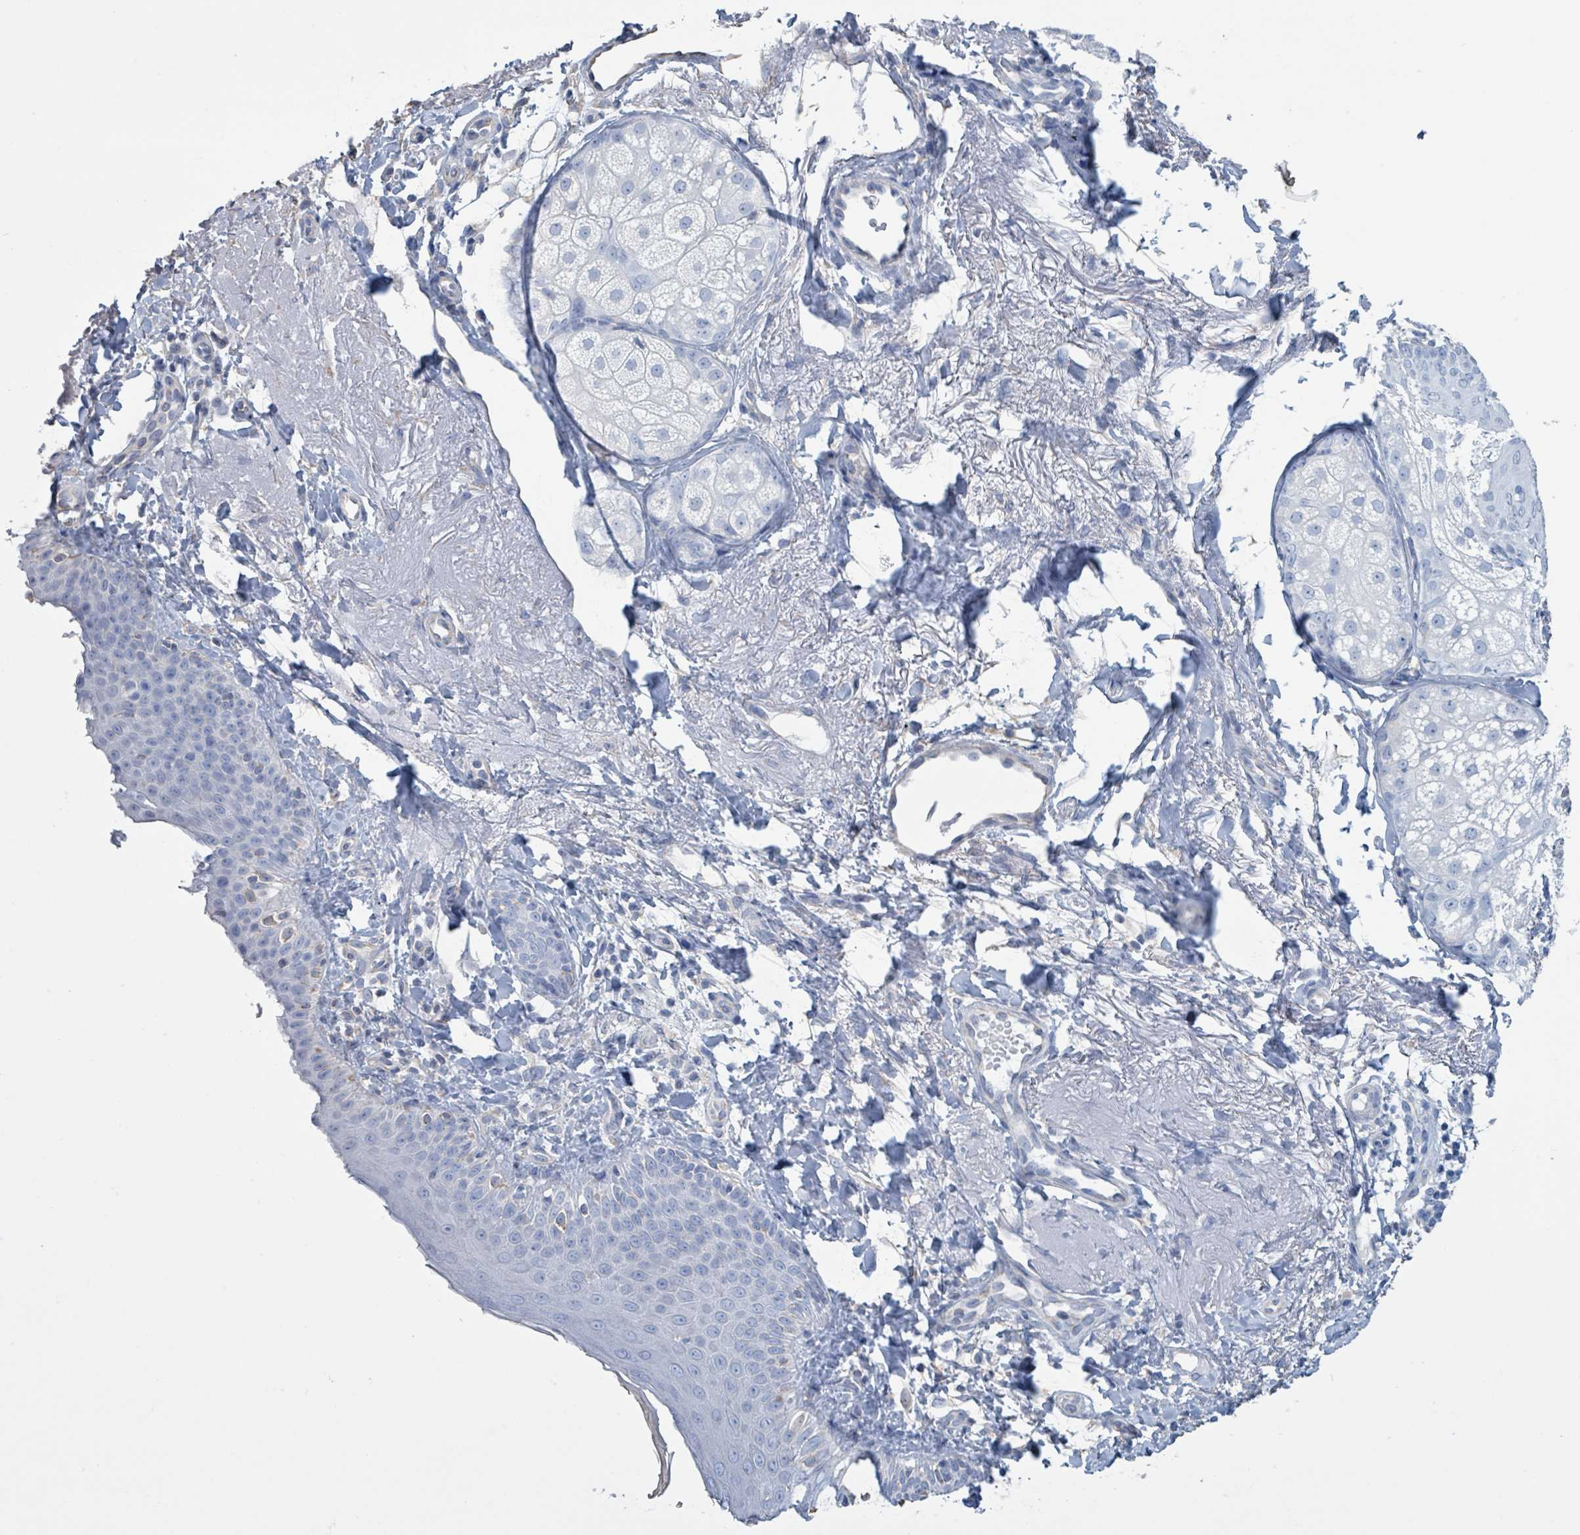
{"staining": {"intensity": "negative", "quantity": "none", "location": "none"}, "tissue": "skin", "cell_type": "Fibroblasts", "image_type": "normal", "snomed": [{"axis": "morphology", "description": "Normal tissue, NOS"}, {"axis": "topography", "description": "Skin"}], "caption": "A high-resolution image shows immunohistochemistry (IHC) staining of normal skin, which displays no significant positivity in fibroblasts.", "gene": "CT45A10", "patient": {"sex": "male", "age": 57}}